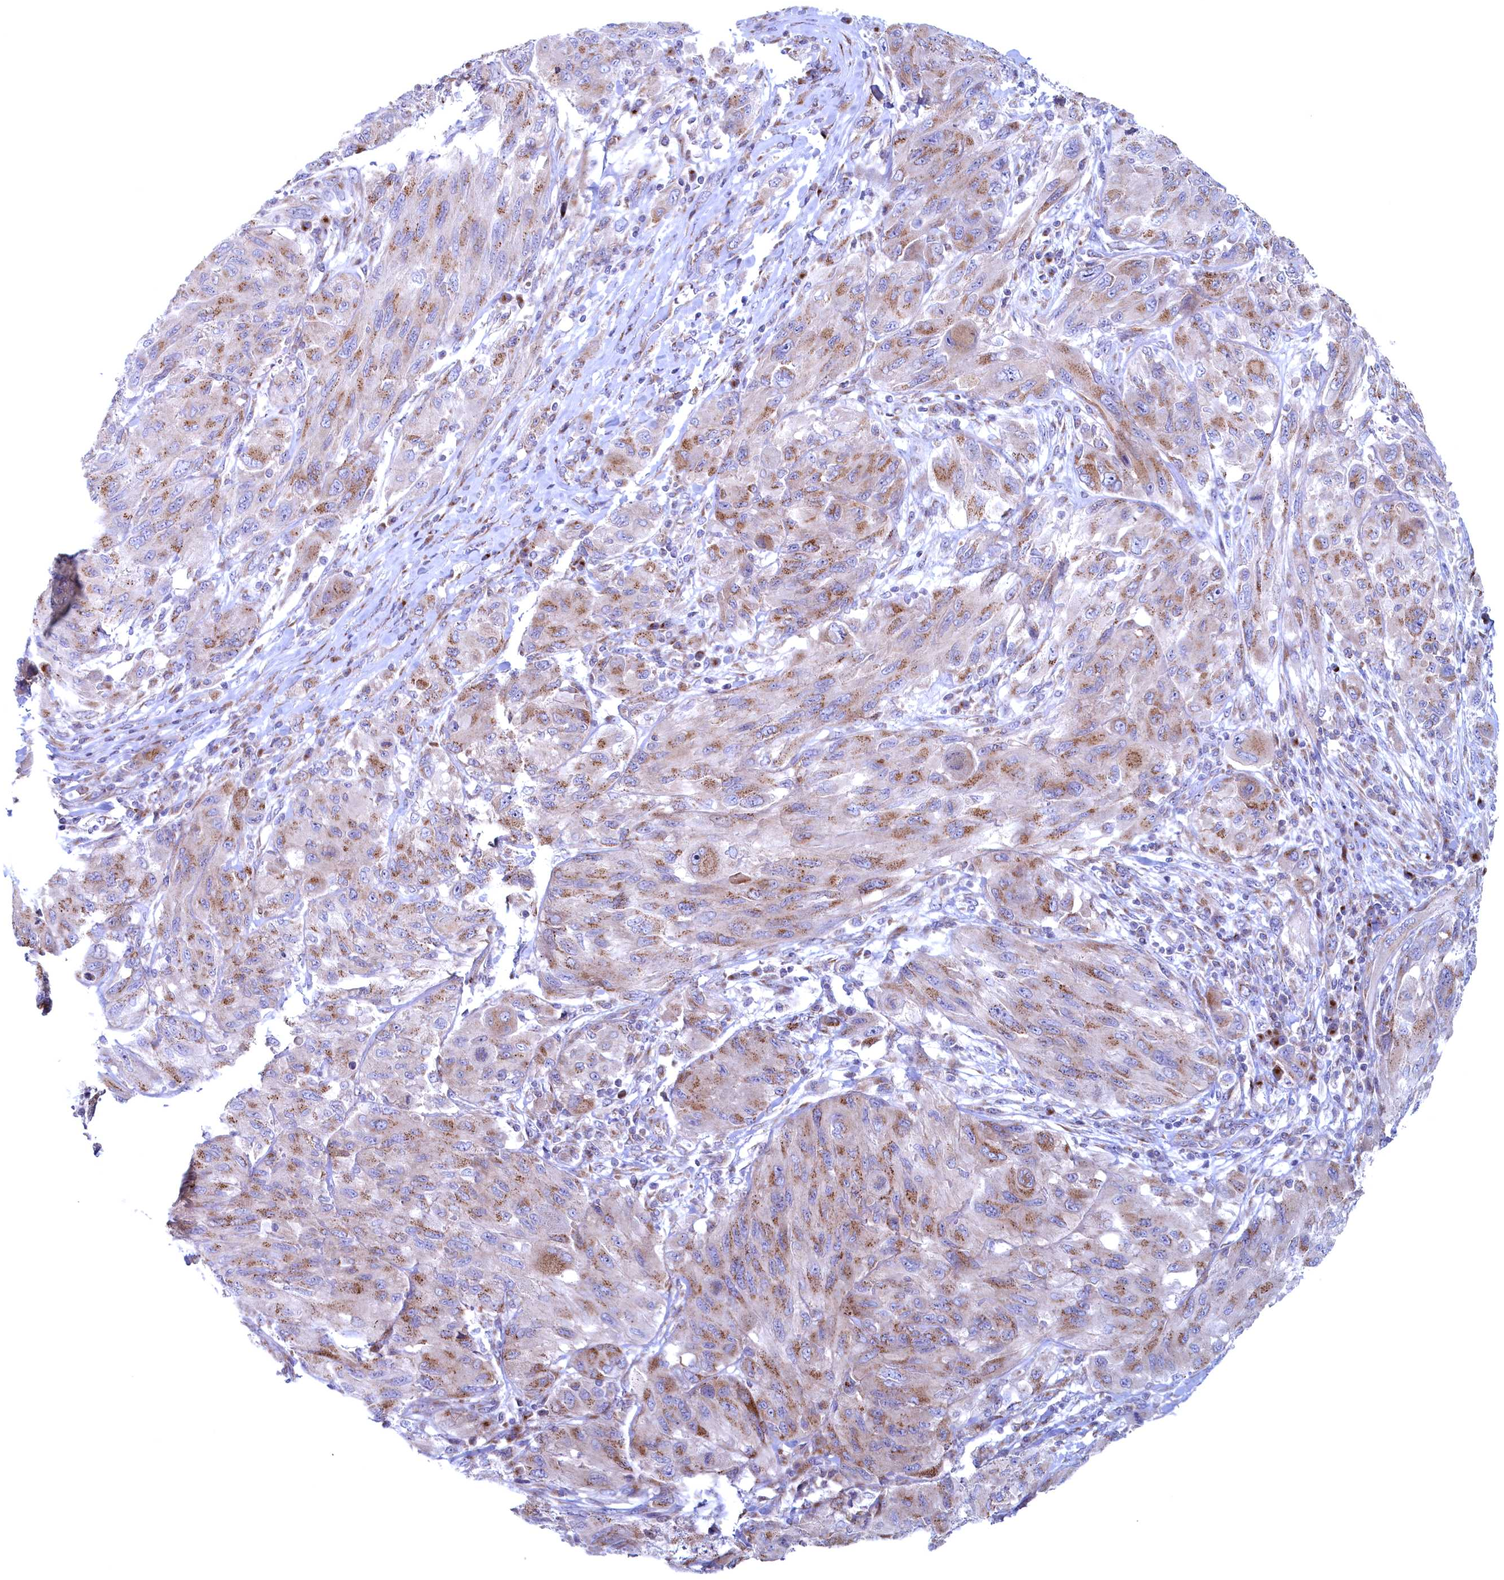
{"staining": {"intensity": "weak", "quantity": "25%-75%", "location": "cytoplasmic/membranous"}, "tissue": "melanoma", "cell_type": "Tumor cells", "image_type": "cancer", "snomed": [{"axis": "morphology", "description": "Malignant melanoma, NOS"}, {"axis": "topography", "description": "Skin"}], "caption": "Protein analysis of malignant melanoma tissue demonstrates weak cytoplasmic/membranous positivity in about 25%-75% of tumor cells. (DAB = brown stain, brightfield microscopy at high magnification).", "gene": "MTFMT", "patient": {"sex": "female", "age": 91}}